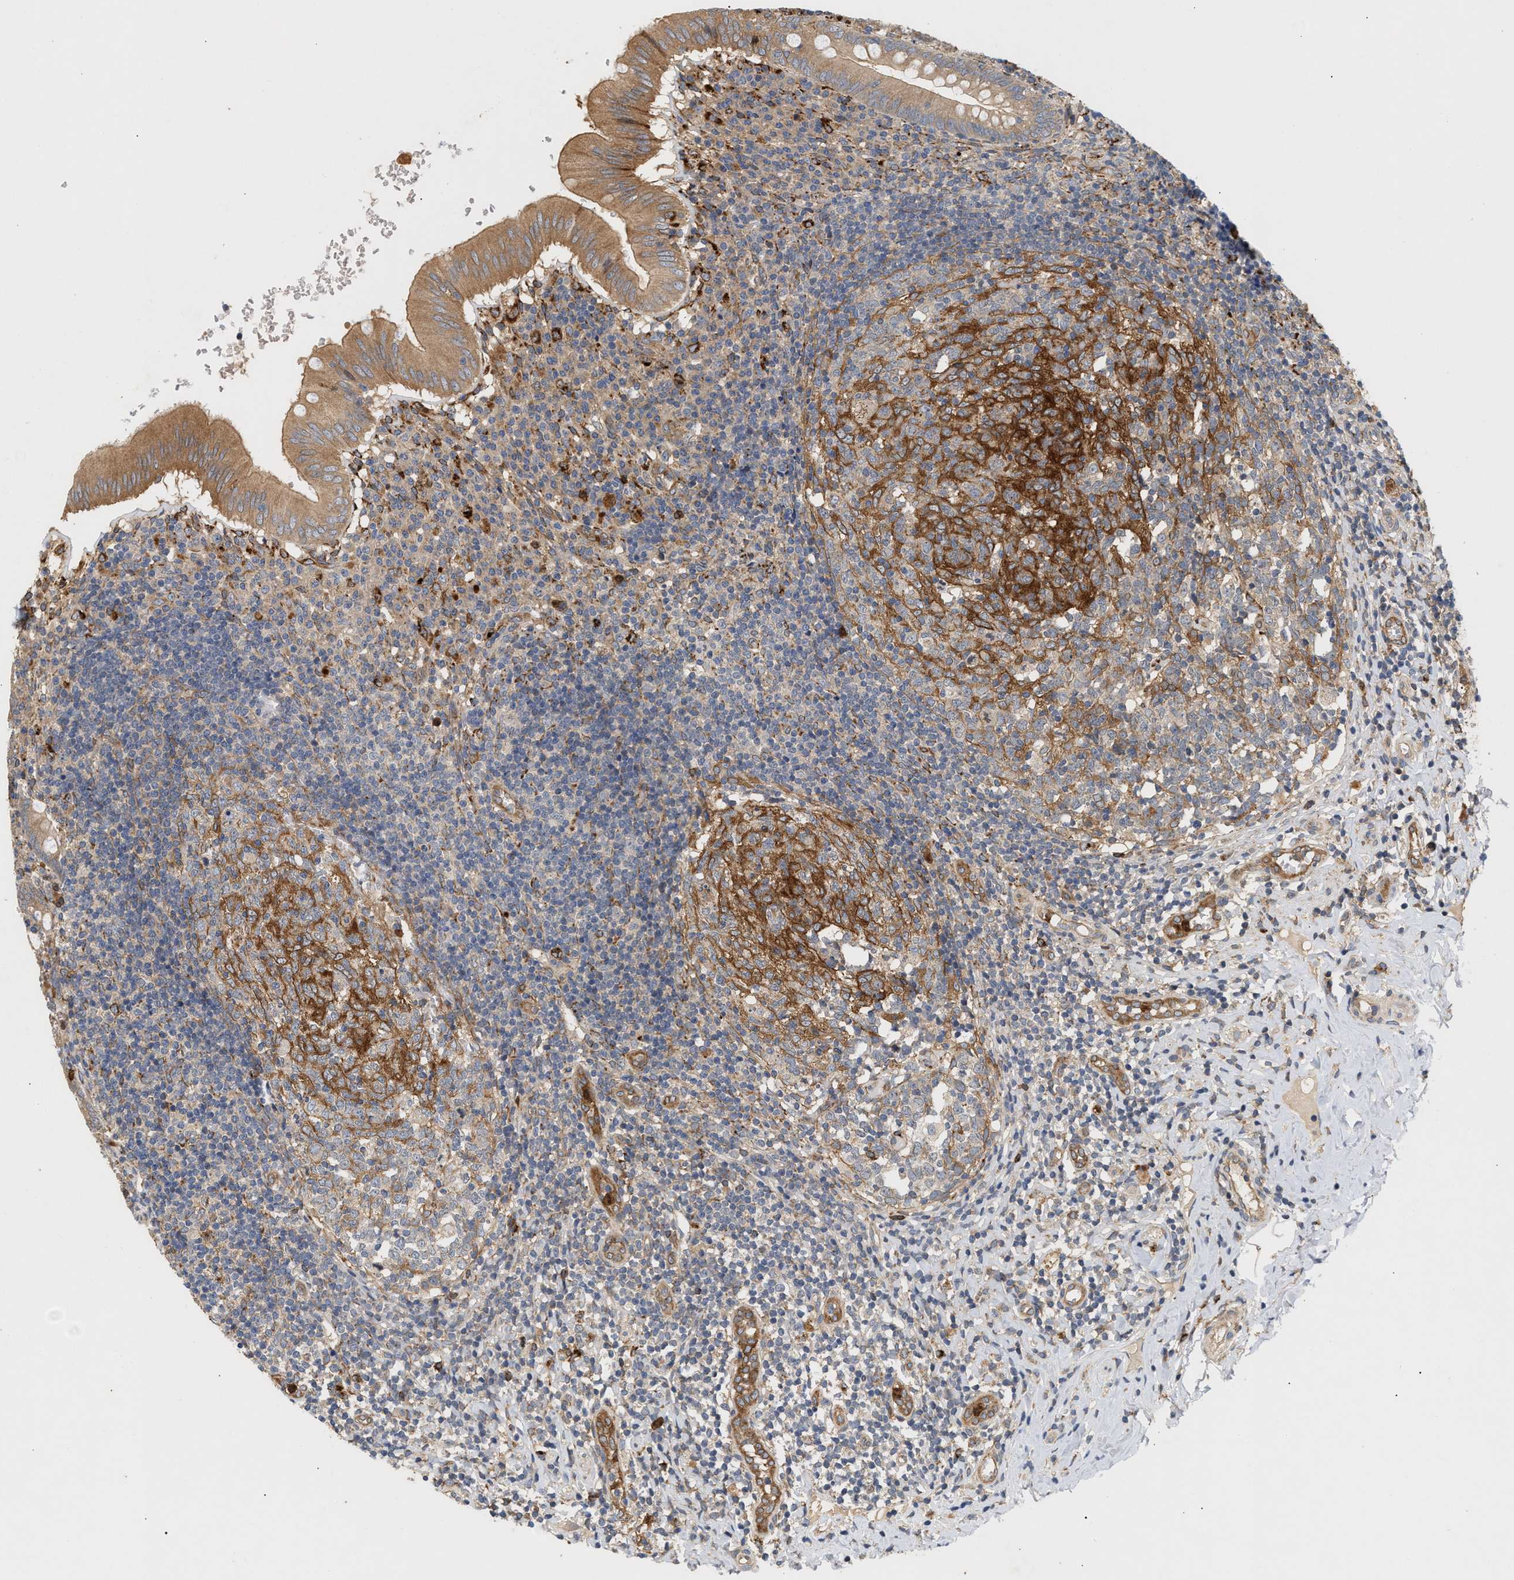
{"staining": {"intensity": "moderate", "quantity": ">75%", "location": "cytoplasmic/membranous"}, "tissue": "appendix", "cell_type": "Glandular cells", "image_type": "normal", "snomed": [{"axis": "morphology", "description": "Normal tissue, NOS"}, {"axis": "topography", "description": "Appendix"}], "caption": "Benign appendix demonstrates moderate cytoplasmic/membranous expression in approximately >75% of glandular cells, visualized by immunohistochemistry.", "gene": "PLCD1", "patient": {"sex": "male", "age": 8}}